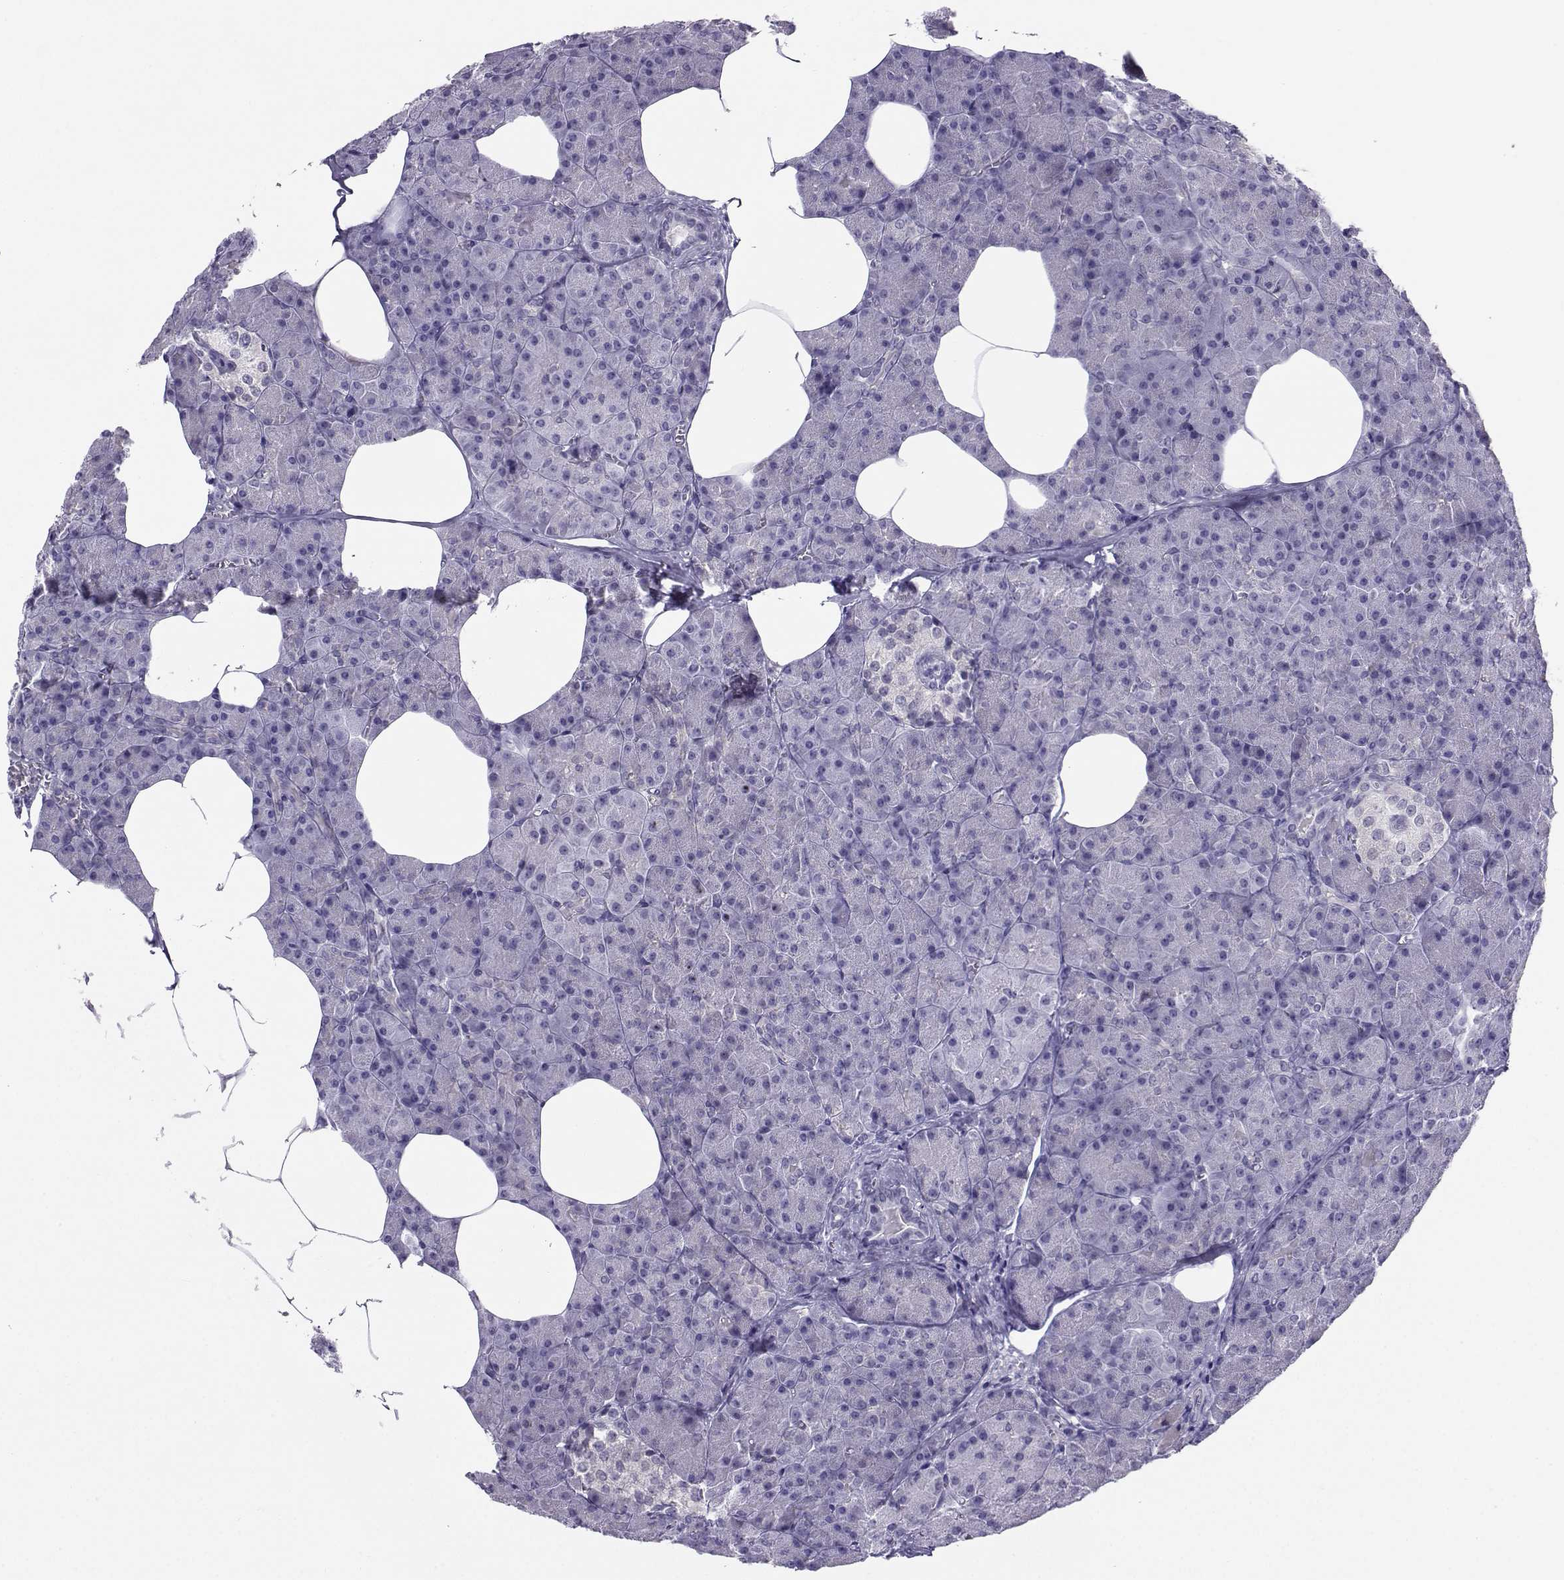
{"staining": {"intensity": "negative", "quantity": "none", "location": "none"}, "tissue": "pancreas", "cell_type": "Exocrine glandular cells", "image_type": "normal", "snomed": [{"axis": "morphology", "description": "Normal tissue, NOS"}, {"axis": "topography", "description": "Pancreas"}], "caption": "This is a histopathology image of immunohistochemistry staining of normal pancreas, which shows no expression in exocrine glandular cells.", "gene": "PGK1", "patient": {"sex": "female", "age": 45}}